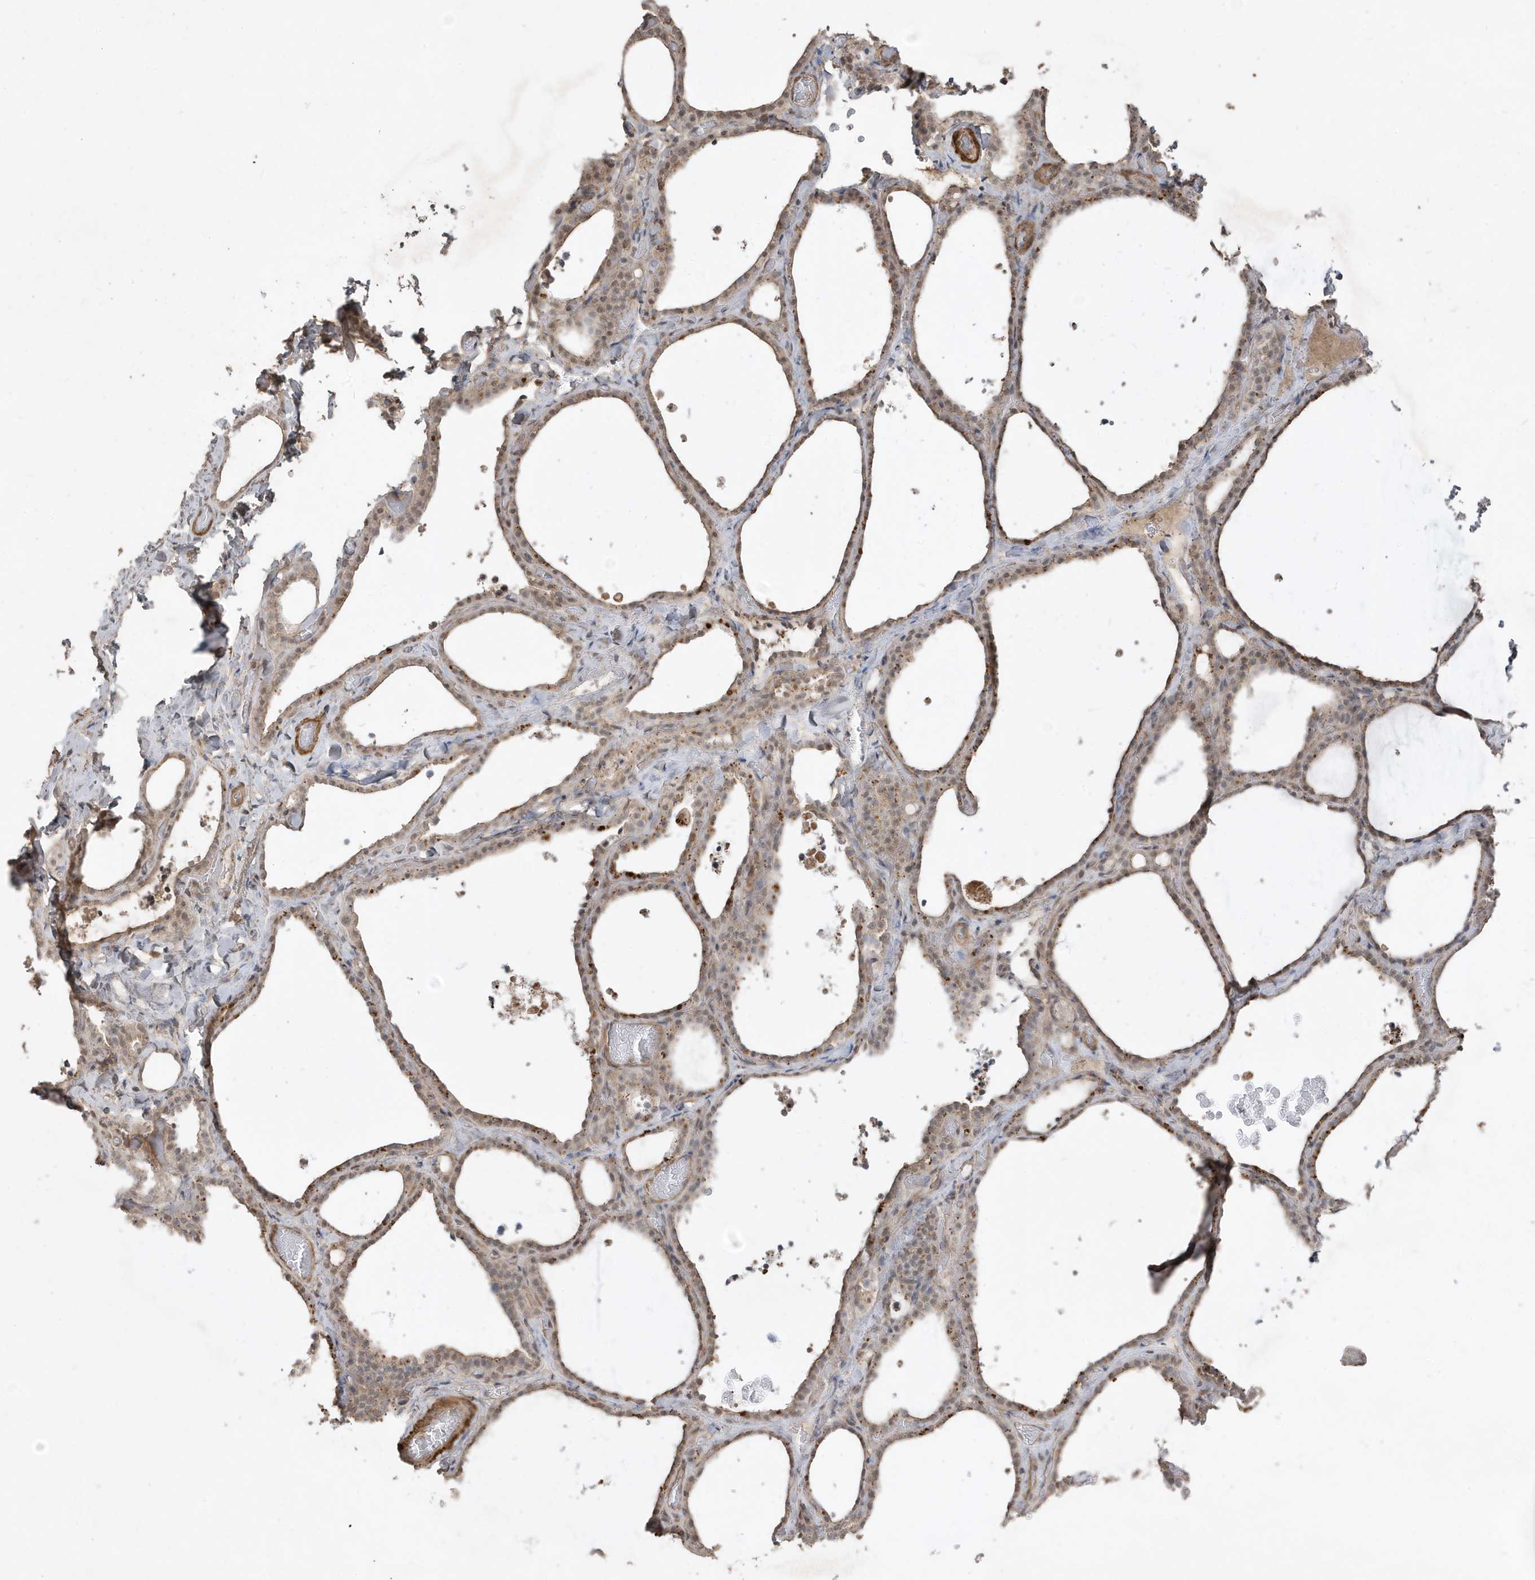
{"staining": {"intensity": "moderate", "quantity": ">75%", "location": "cytoplasmic/membranous"}, "tissue": "thyroid gland", "cell_type": "Glandular cells", "image_type": "normal", "snomed": [{"axis": "morphology", "description": "Normal tissue, NOS"}, {"axis": "topography", "description": "Thyroid gland"}], "caption": "Benign thyroid gland shows moderate cytoplasmic/membranous expression in approximately >75% of glandular cells Nuclei are stained in blue..", "gene": "PRRT3", "patient": {"sex": "female", "age": 22}}